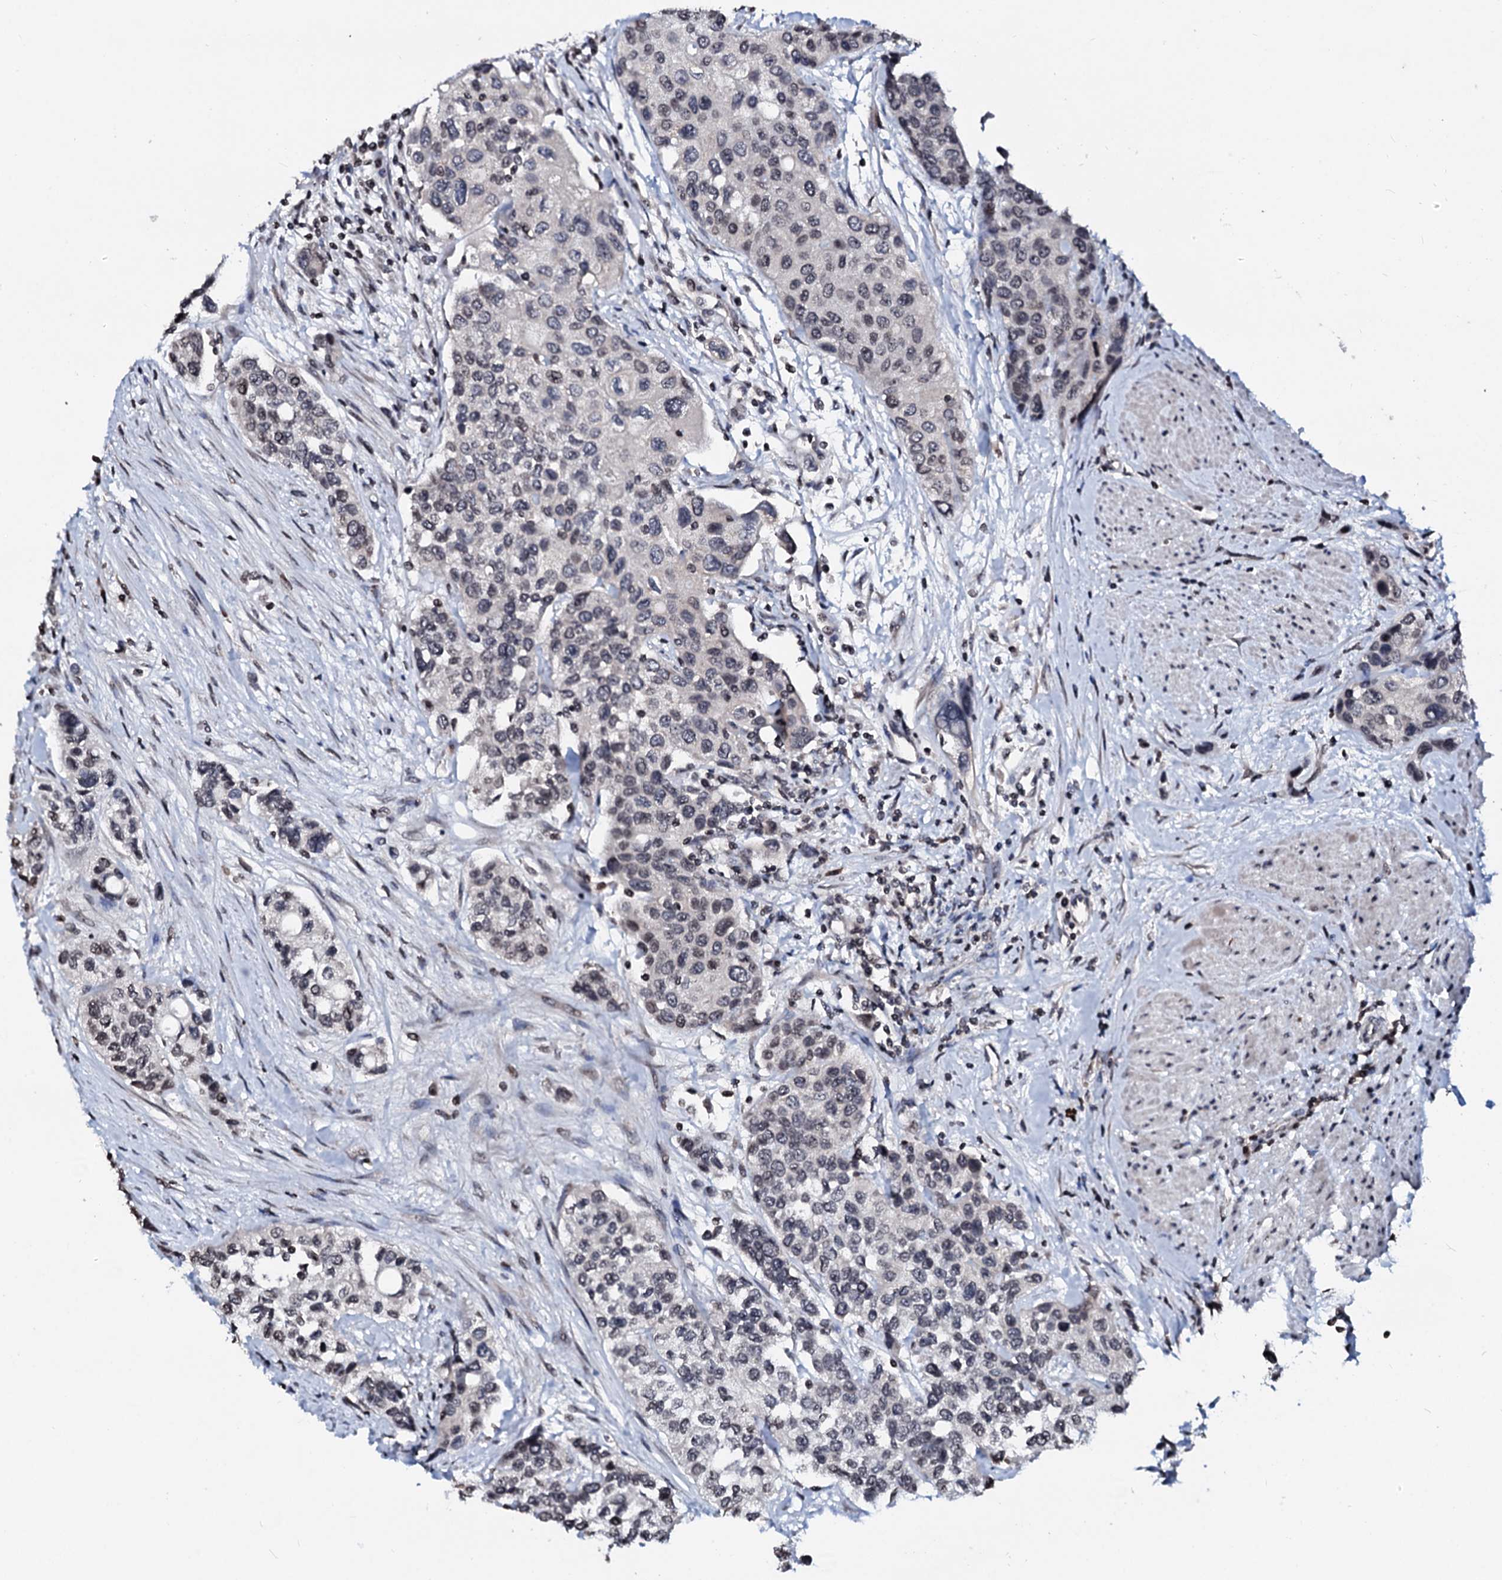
{"staining": {"intensity": "weak", "quantity": "<25%", "location": "nuclear"}, "tissue": "urothelial cancer", "cell_type": "Tumor cells", "image_type": "cancer", "snomed": [{"axis": "morphology", "description": "Normal tissue, NOS"}, {"axis": "morphology", "description": "Urothelial carcinoma, High grade"}, {"axis": "topography", "description": "Vascular tissue"}, {"axis": "topography", "description": "Urinary bladder"}], "caption": "This is a histopathology image of immunohistochemistry (IHC) staining of urothelial cancer, which shows no expression in tumor cells.", "gene": "LSM11", "patient": {"sex": "female", "age": 56}}